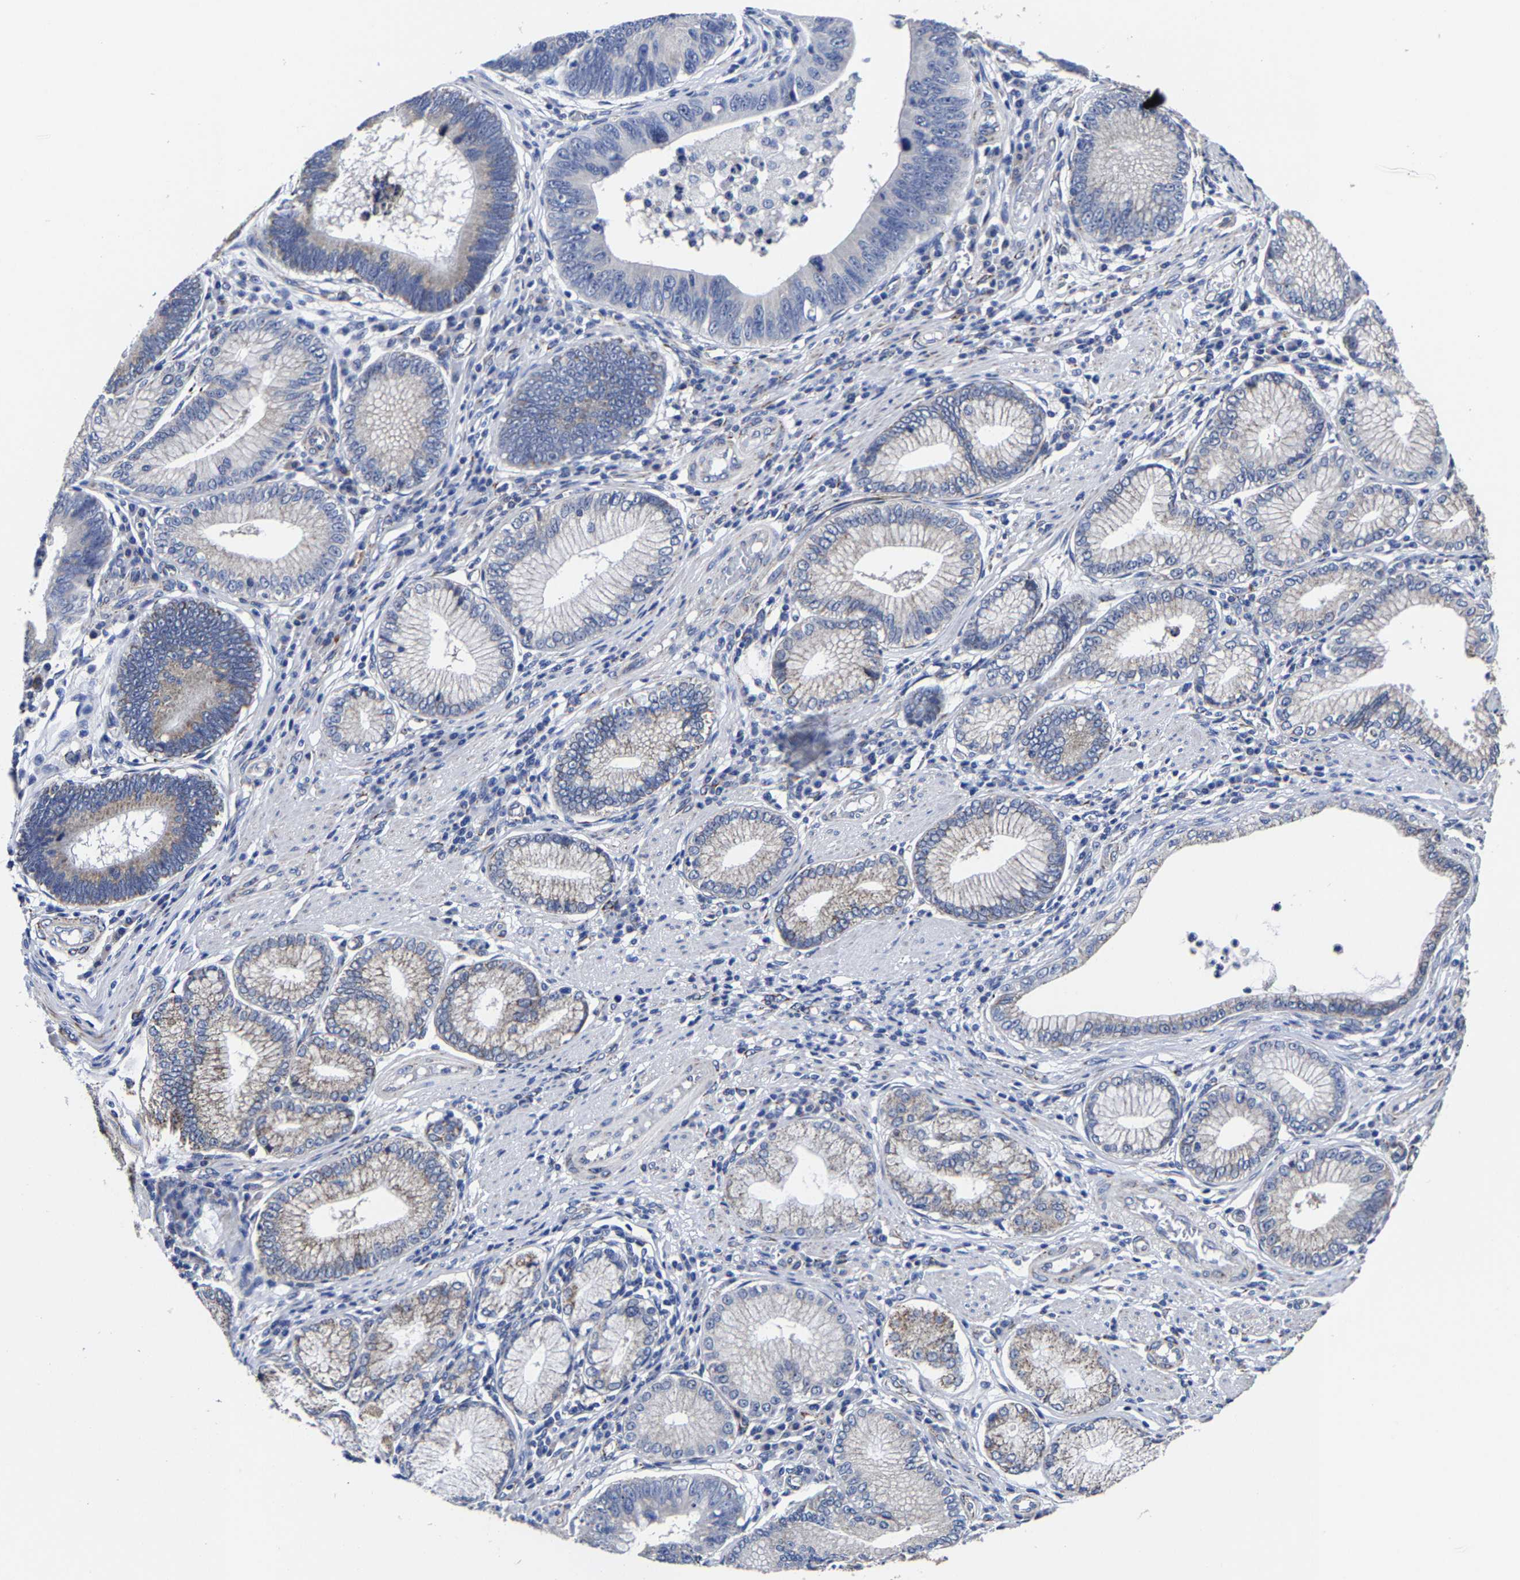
{"staining": {"intensity": "weak", "quantity": "<25%", "location": "cytoplasmic/membranous"}, "tissue": "stomach cancer", "cell_type": "Tumor cells", "image_type": "cancer", "snomed": [{"axis": "morphology", "description": "Adenocarcinoma, NOS"}, {"axis": "topography", "description": "Stomach"}], "caption": "DAB immunohistochemical staining of stomach cancer (adenocarcinoma) demonstrates no significant staining in tumor cells. (DAB (3,3'-diaminobenzidine) IHC, high magnification).", "gene": "AASS", "patient": {"sex": "male", "age": 59}}